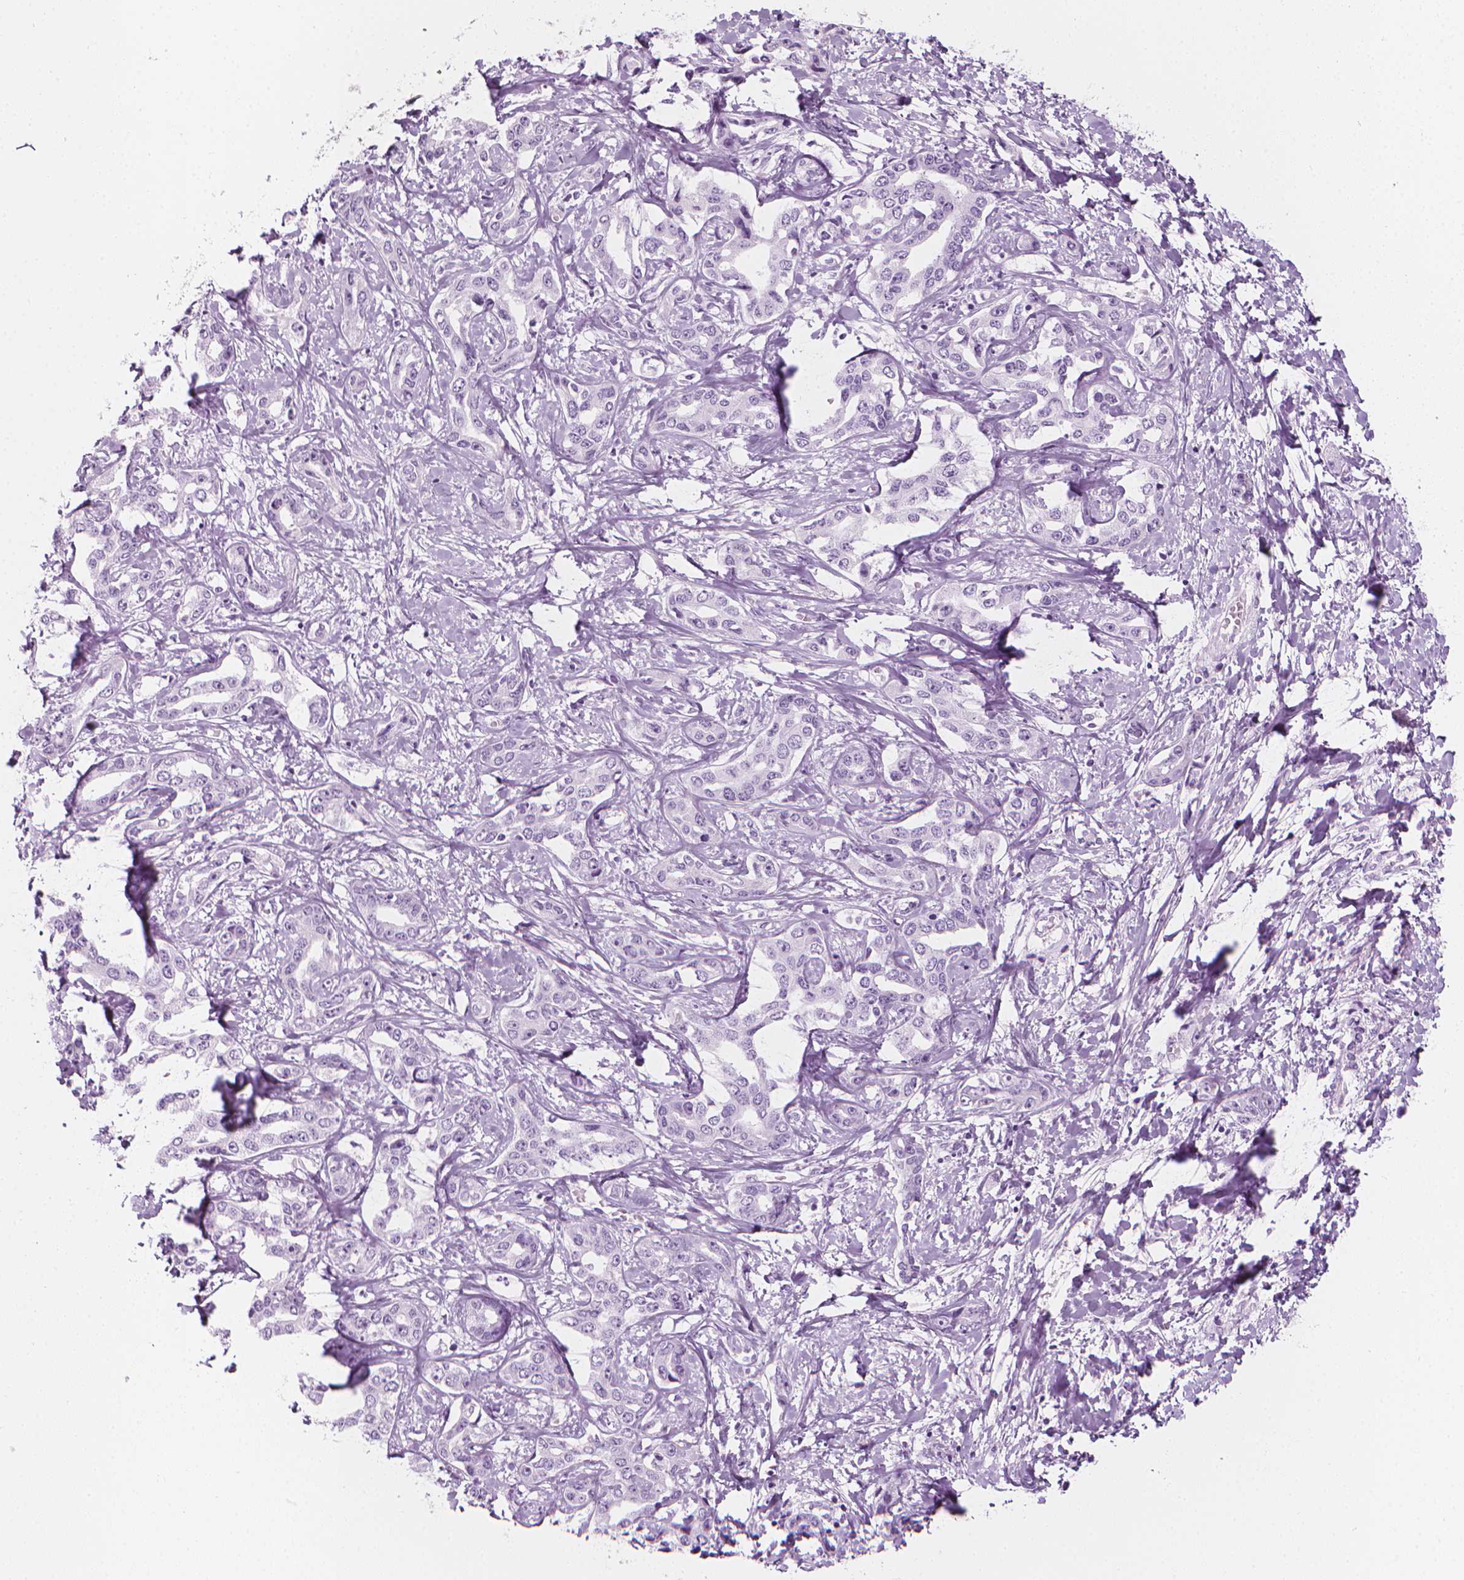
{"staining": {"intensity": "negative", "quantity": "none", "location": "none"}, "tissue": "liver cancer", "cell_type": "Tumor cells", "image_type": "cancer", "snomed": [{"axis": "morphology", "description": "Cholangiocarcinoma"}, {"axis": "topography", "description": "Liver"}], "caption": "Tumor cells show no significant positivity in liver cancer (cholangiocarcinoma).", "gene": "SCG3", "patient": {"sex": "male", "age": 59}}